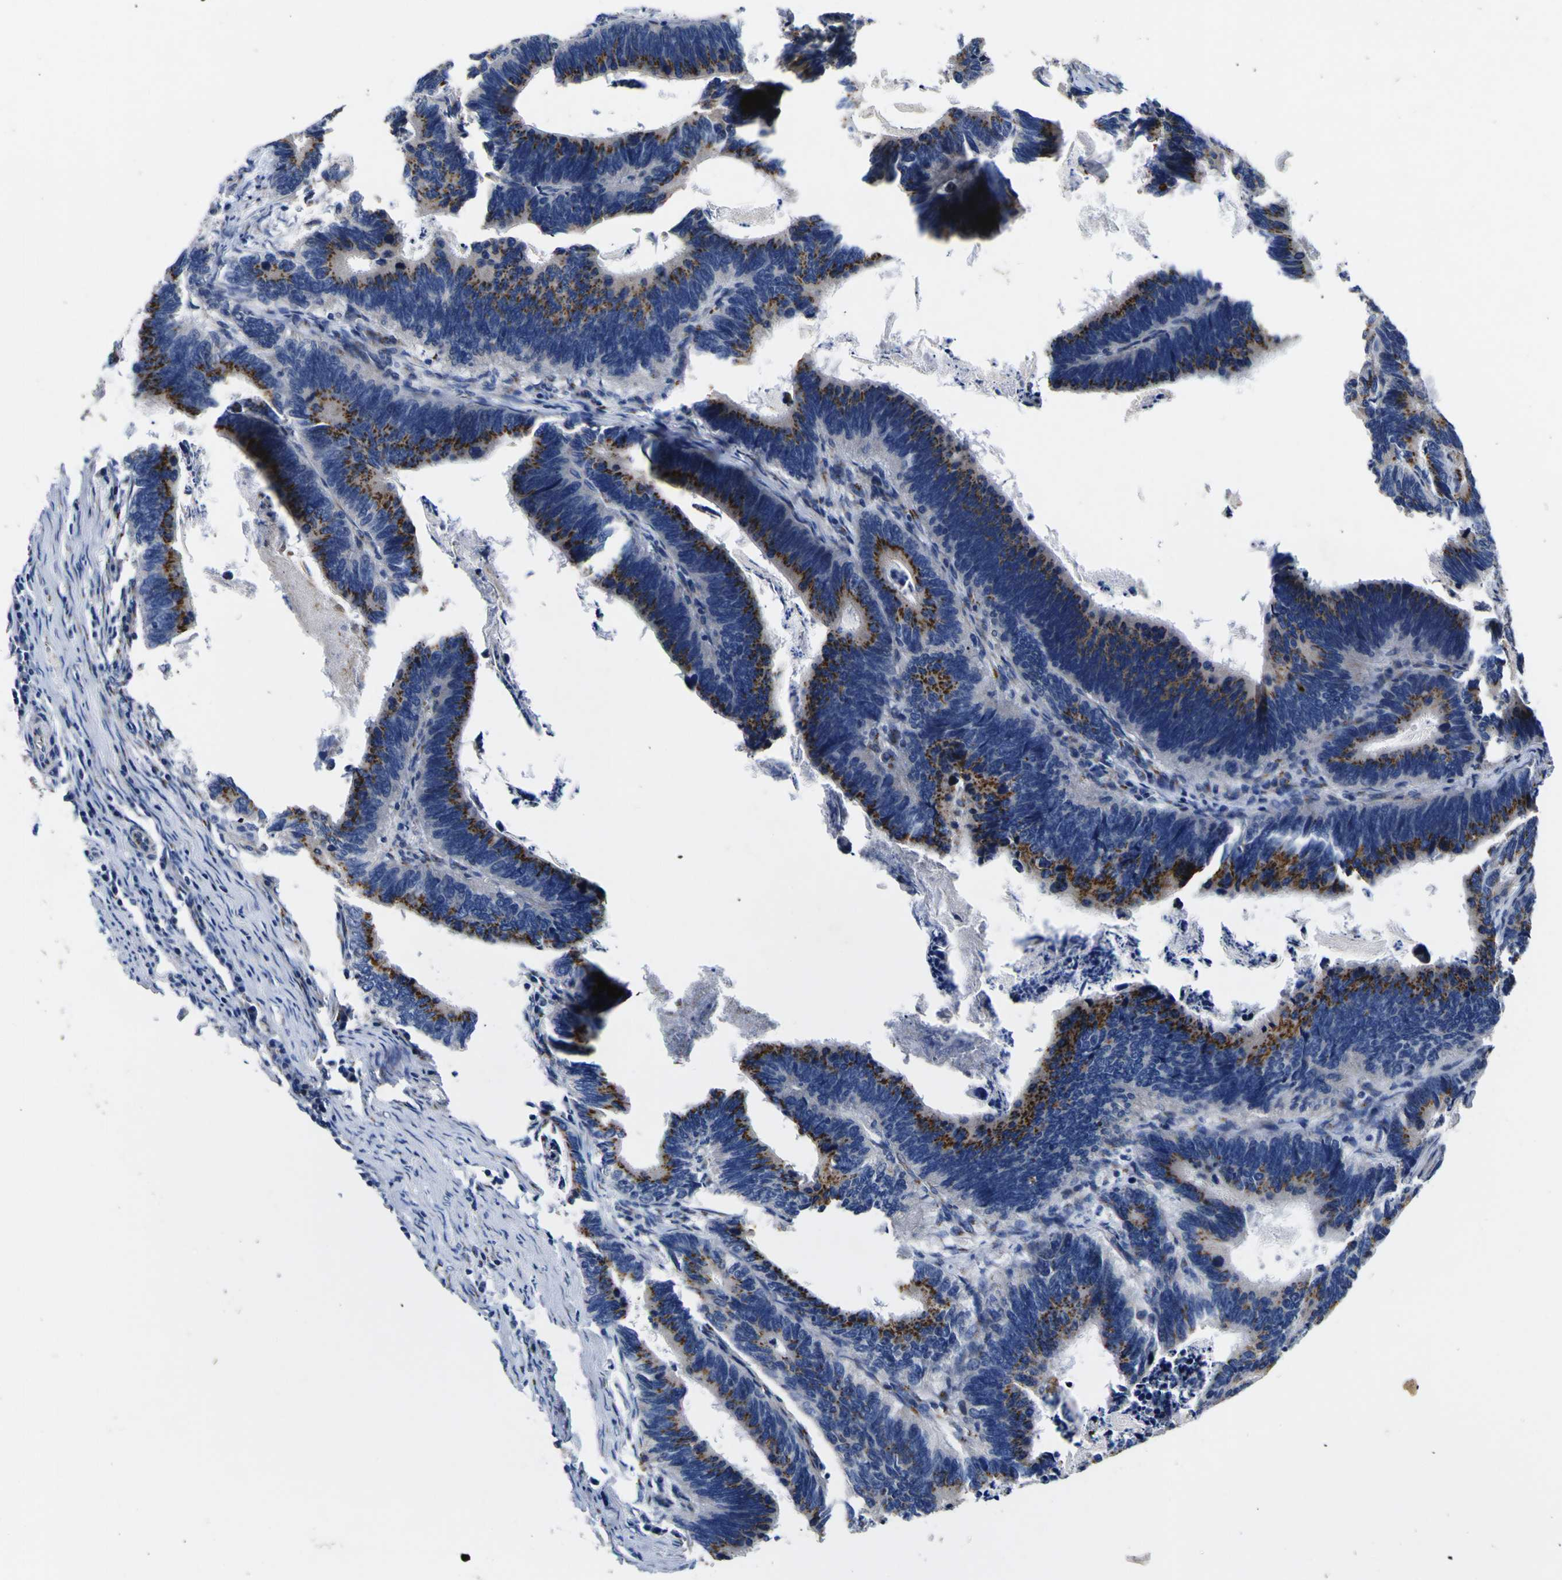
{"staining": {"intensity": "strong", "quantity": ">75%", "location": "cytoplasmic/membranous"}, "tissue": "colorectal cancer", "cell_type": "Tumor cells", "image_type": "cancer", "snomed": [{"axis": "morphology", "description": "Adenocarcinoma, NOS"}, {"axis": "topography", "description": "Colon"}], "caption": "IHC staining of colorectal adenocarcinoma, which displays high levels of strong cytoplasmic/membranous expression in about >75% of tumor cells indicating strong cytoplasmic/membranous protein positivity. The staining was performed using DAB (3,3'-diaminobenzidine) (brown) for protein detection and nuclei were counterstained in hematoxylin (blue).", "gene": "COA1", "patient": {"sex": "male", "age": 72}}